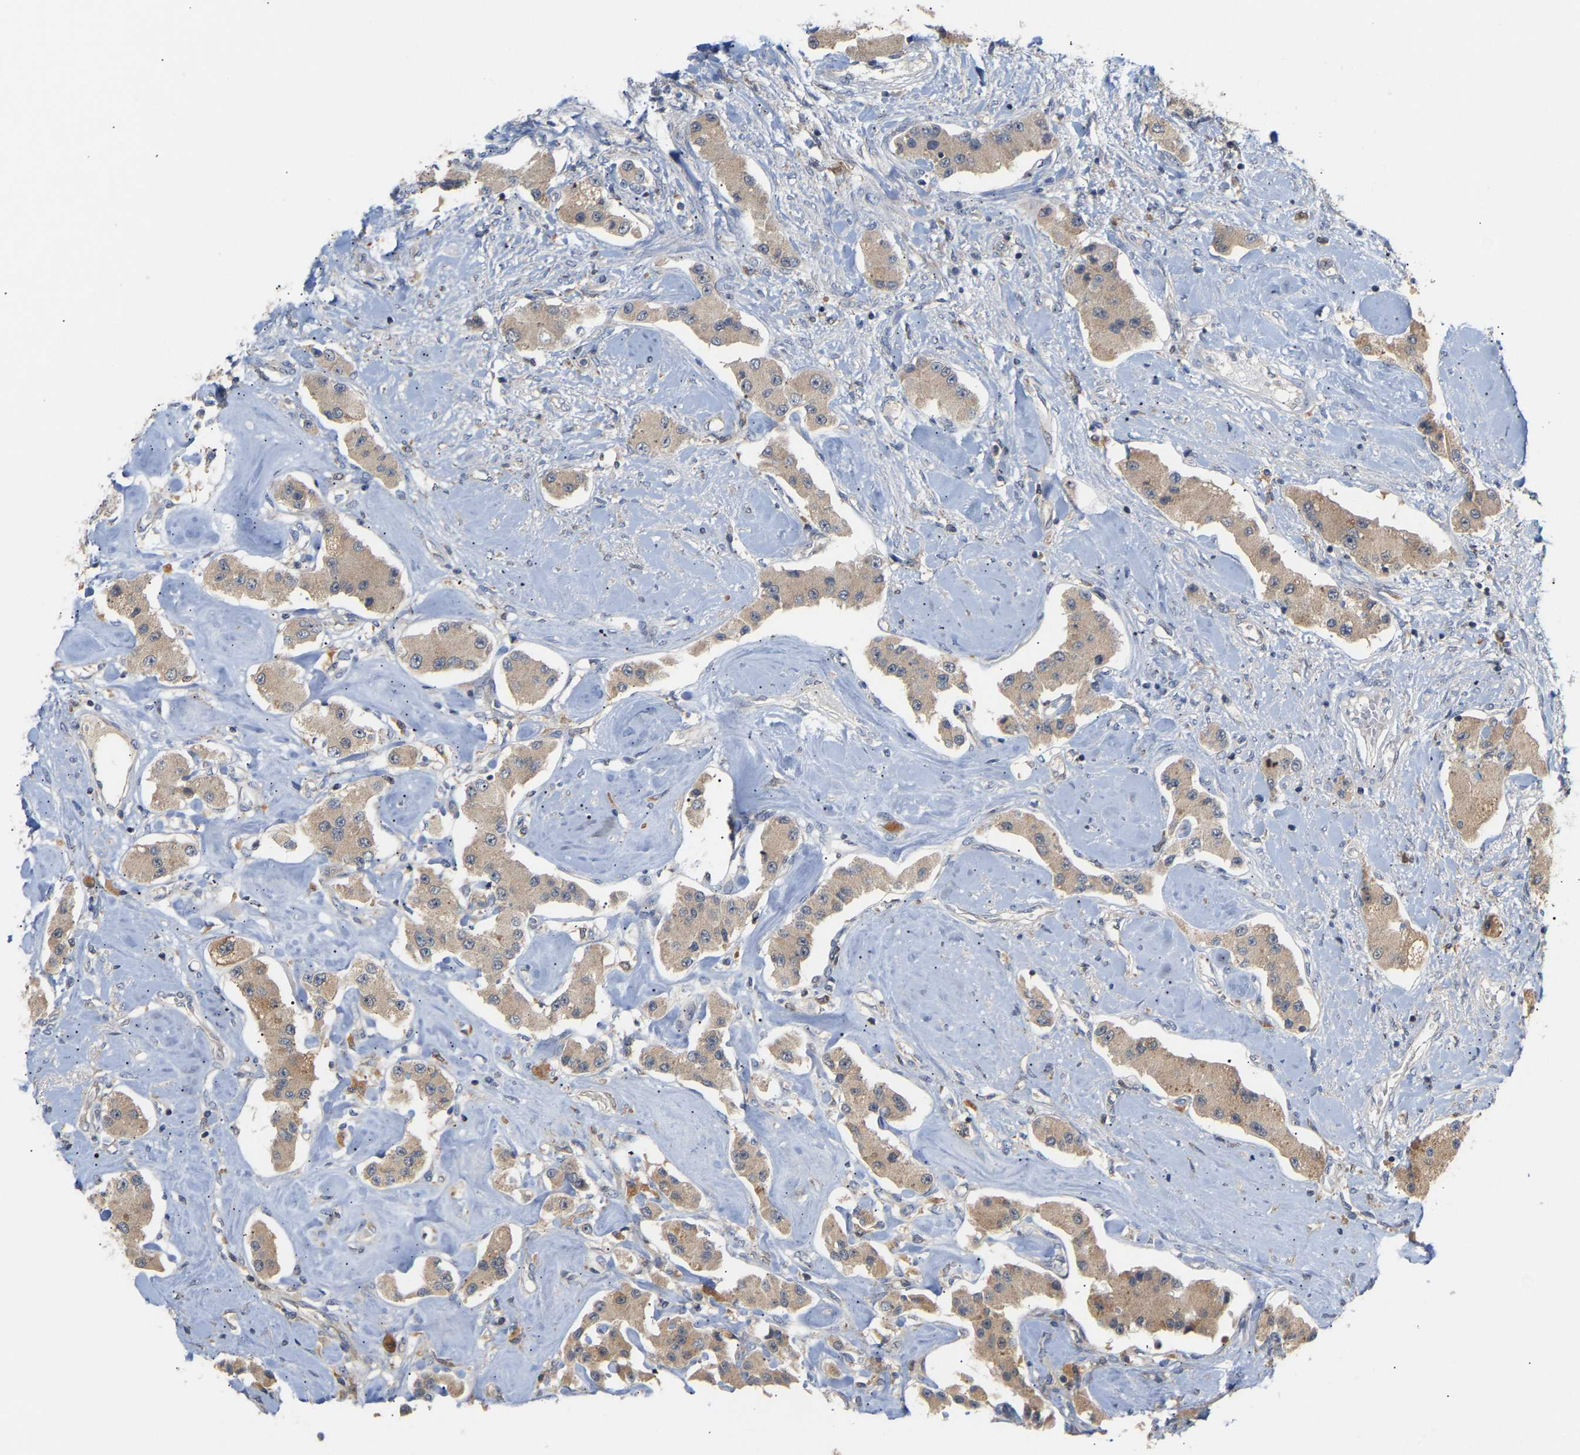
{"staining": {"intensity": "weak", "quantity": ">75%", "location": "cytoplasmic/membranous"}, "tissue": "carcinoid", "cell_type": "Tumor cells", "image_type": "cancer", "snomed": [{"axis": "morphology", "description": "Carcinoid, malignant, NOS"}, {"axis": "topography", "description": "Pancreas"}], "caption": "An image showing weak cytoplasmic/membranous expression in about >75% of tumor cells in carcinoid (malignant), as visualized by brown immunohistochemical staining.", "gene": "TPMT", "patient": {"sex": "male", "age": 41}}